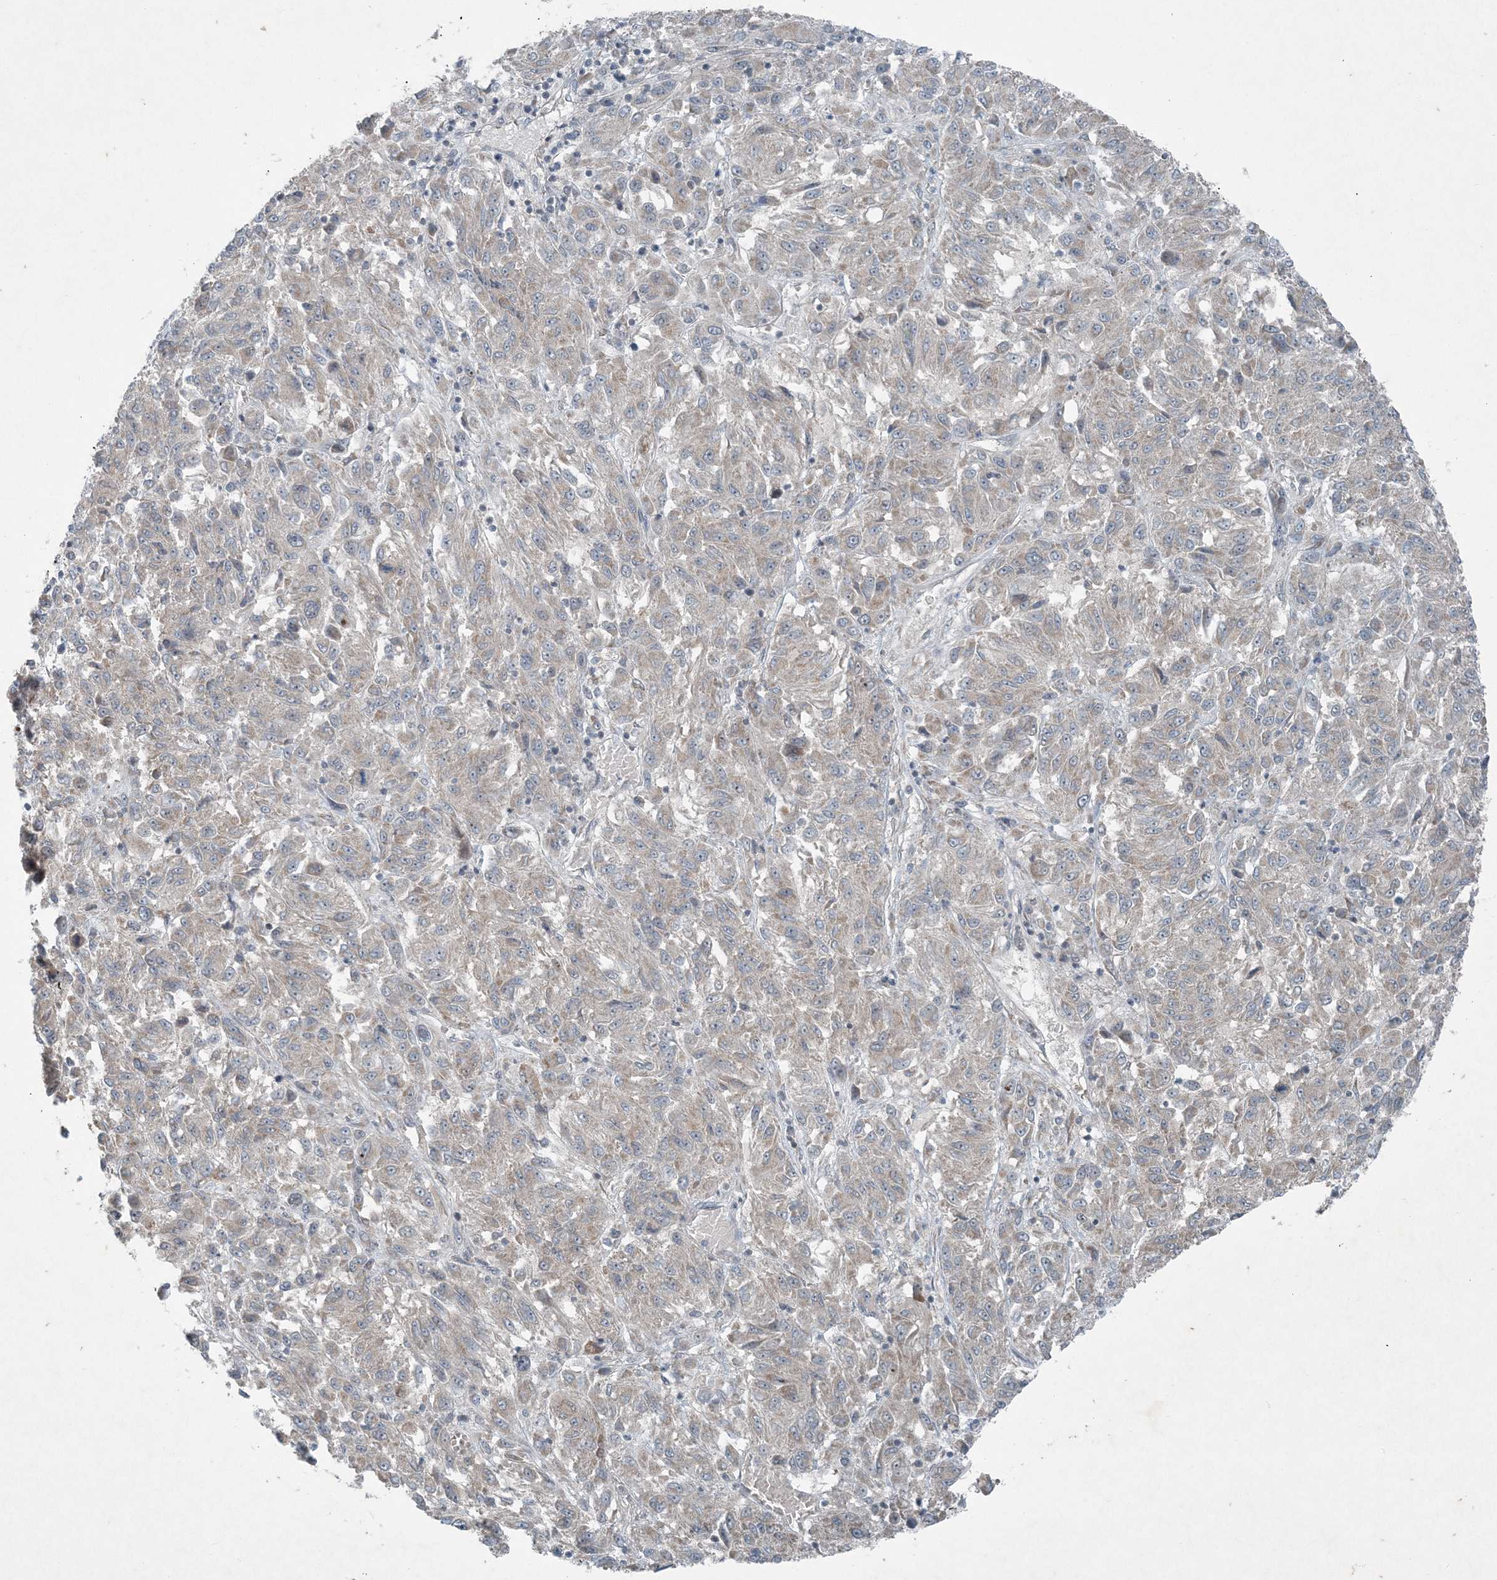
{"staining": {"intensity": "negative", "quantity": "none", "location": "none"}, "tissue": "melanoma", "cell_type": "Tumor cells", "image_type": "cancer", "snomed": [{"axis": "morphology", "description": "Malignant melanoma, Metastatic site"}, {"axis": "topography", "description": "Lung"}], "caption": "Protein analysis of malignant melanoma (metastatic site) demonstrates no significant positivity in tumor cells.", "gene": "PC", "patient": {"sex": "male", "age": 64}}